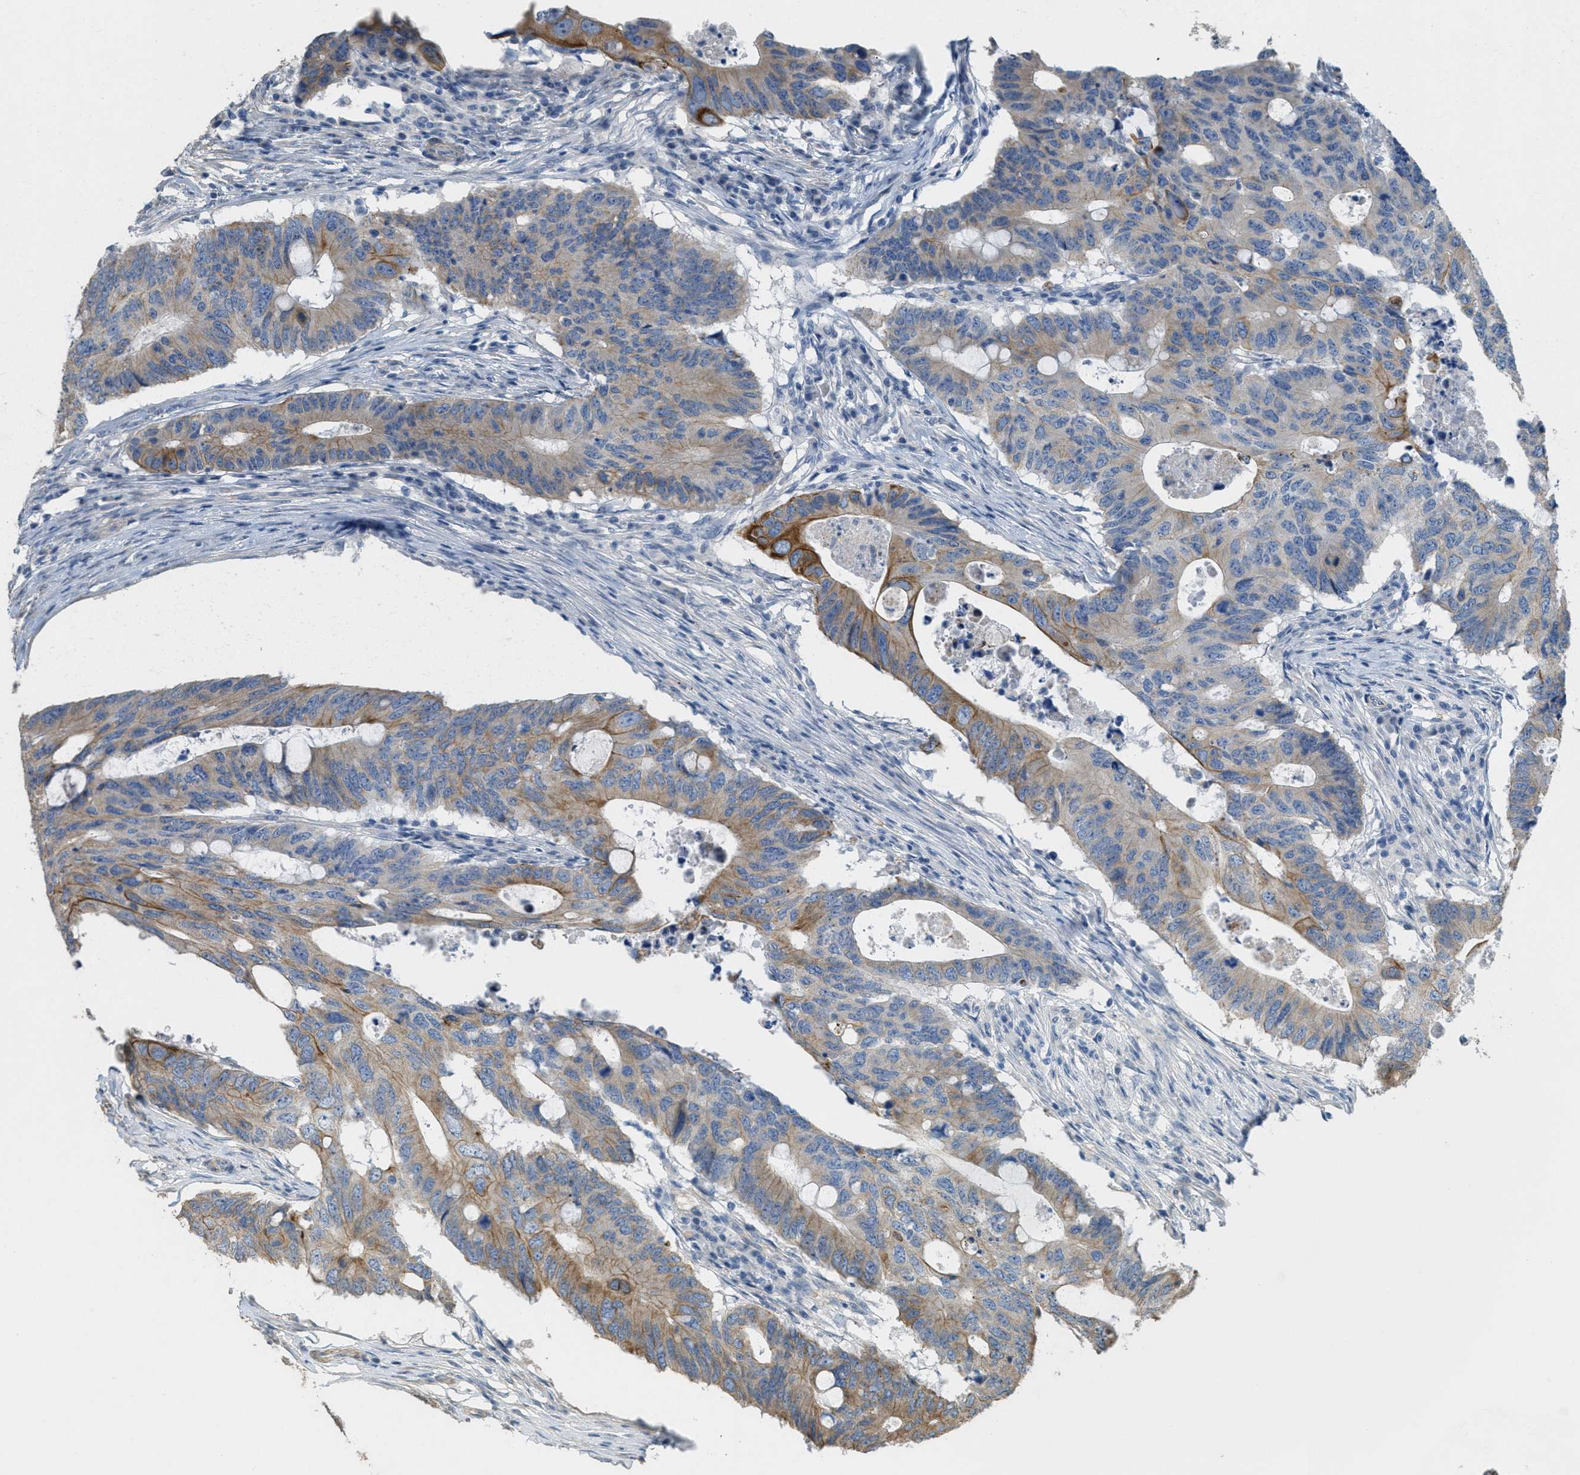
{"staining": {"intensity": "moderate", "quantity": "25%-75%", "location": "cytoplasmic/membranous"}, "tissue": "colorectal cancer", "cell_type": "Tumor cells", "image_type": "cancer", "snomed": [{"axis": "morphology", "description": "Adenocarcinoma, NOS"}, {"axis": "topography", "description": "Colon"}], "caption": "Tumor cells show medium levels of moderate cytoplasmic/membranous staining in approximately 25%-75% of cells in human colorectal cancer (adenocarcinoma).", "gene": "MRS2", "patient": {"sex": "male", "age": 71}}